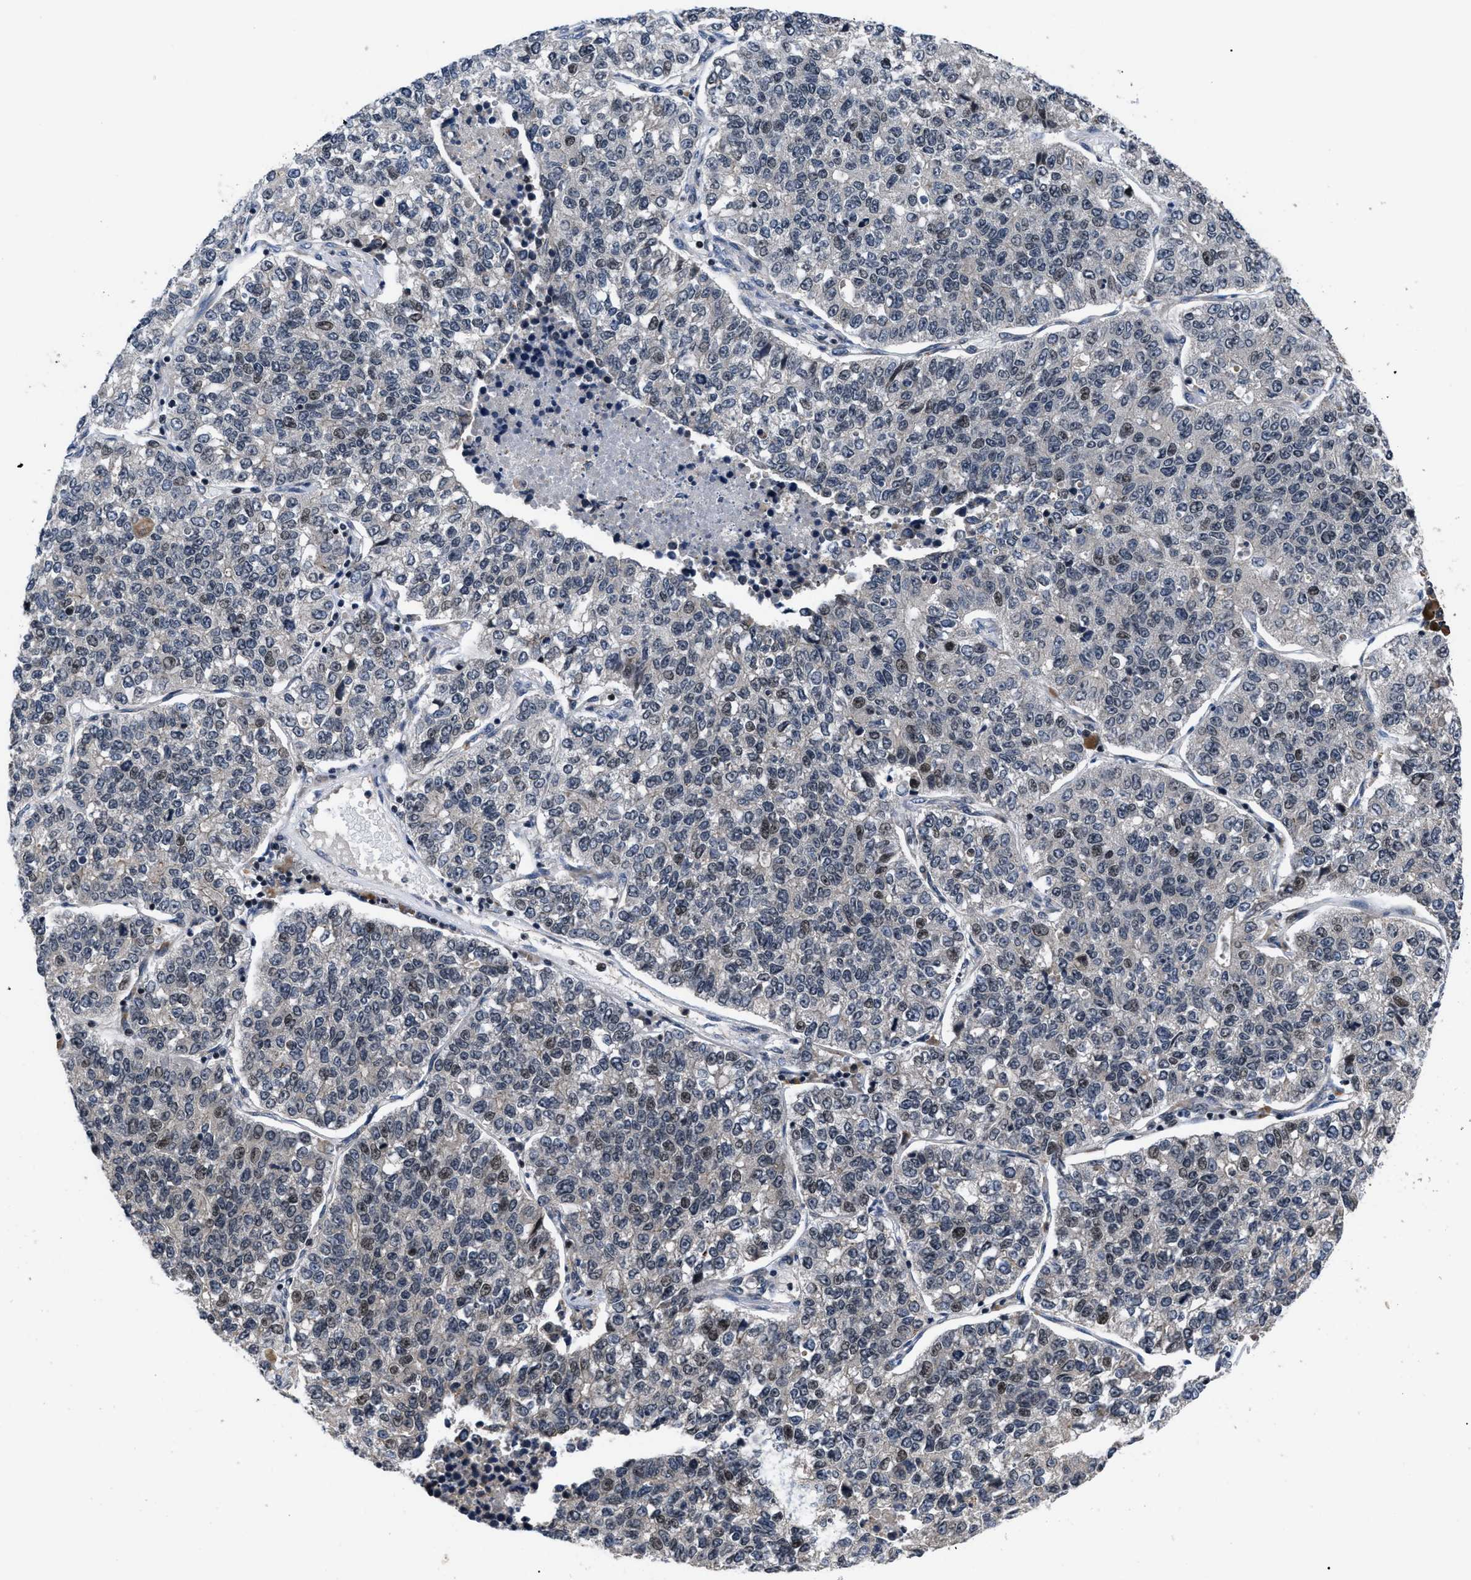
{"staining": {"intensity": "weak", "quantity": "<25%", "location": "nuclear"}, "tissue": "lung cancer", "cell_type": "Tumor cells", "image_type": "cancer", "snomed": [{"axis": "morphology", "description": "Adenocarcinoma, NOS"}, {"axis": "topography", "description": "Lung"}], "caption": "Micrograph shows no protein expression in tumor cells of lung cancer (adenocarcinoma) tissue.", "gene": "DNAJC14", "patient": {"sex": "male", "age": 49}}